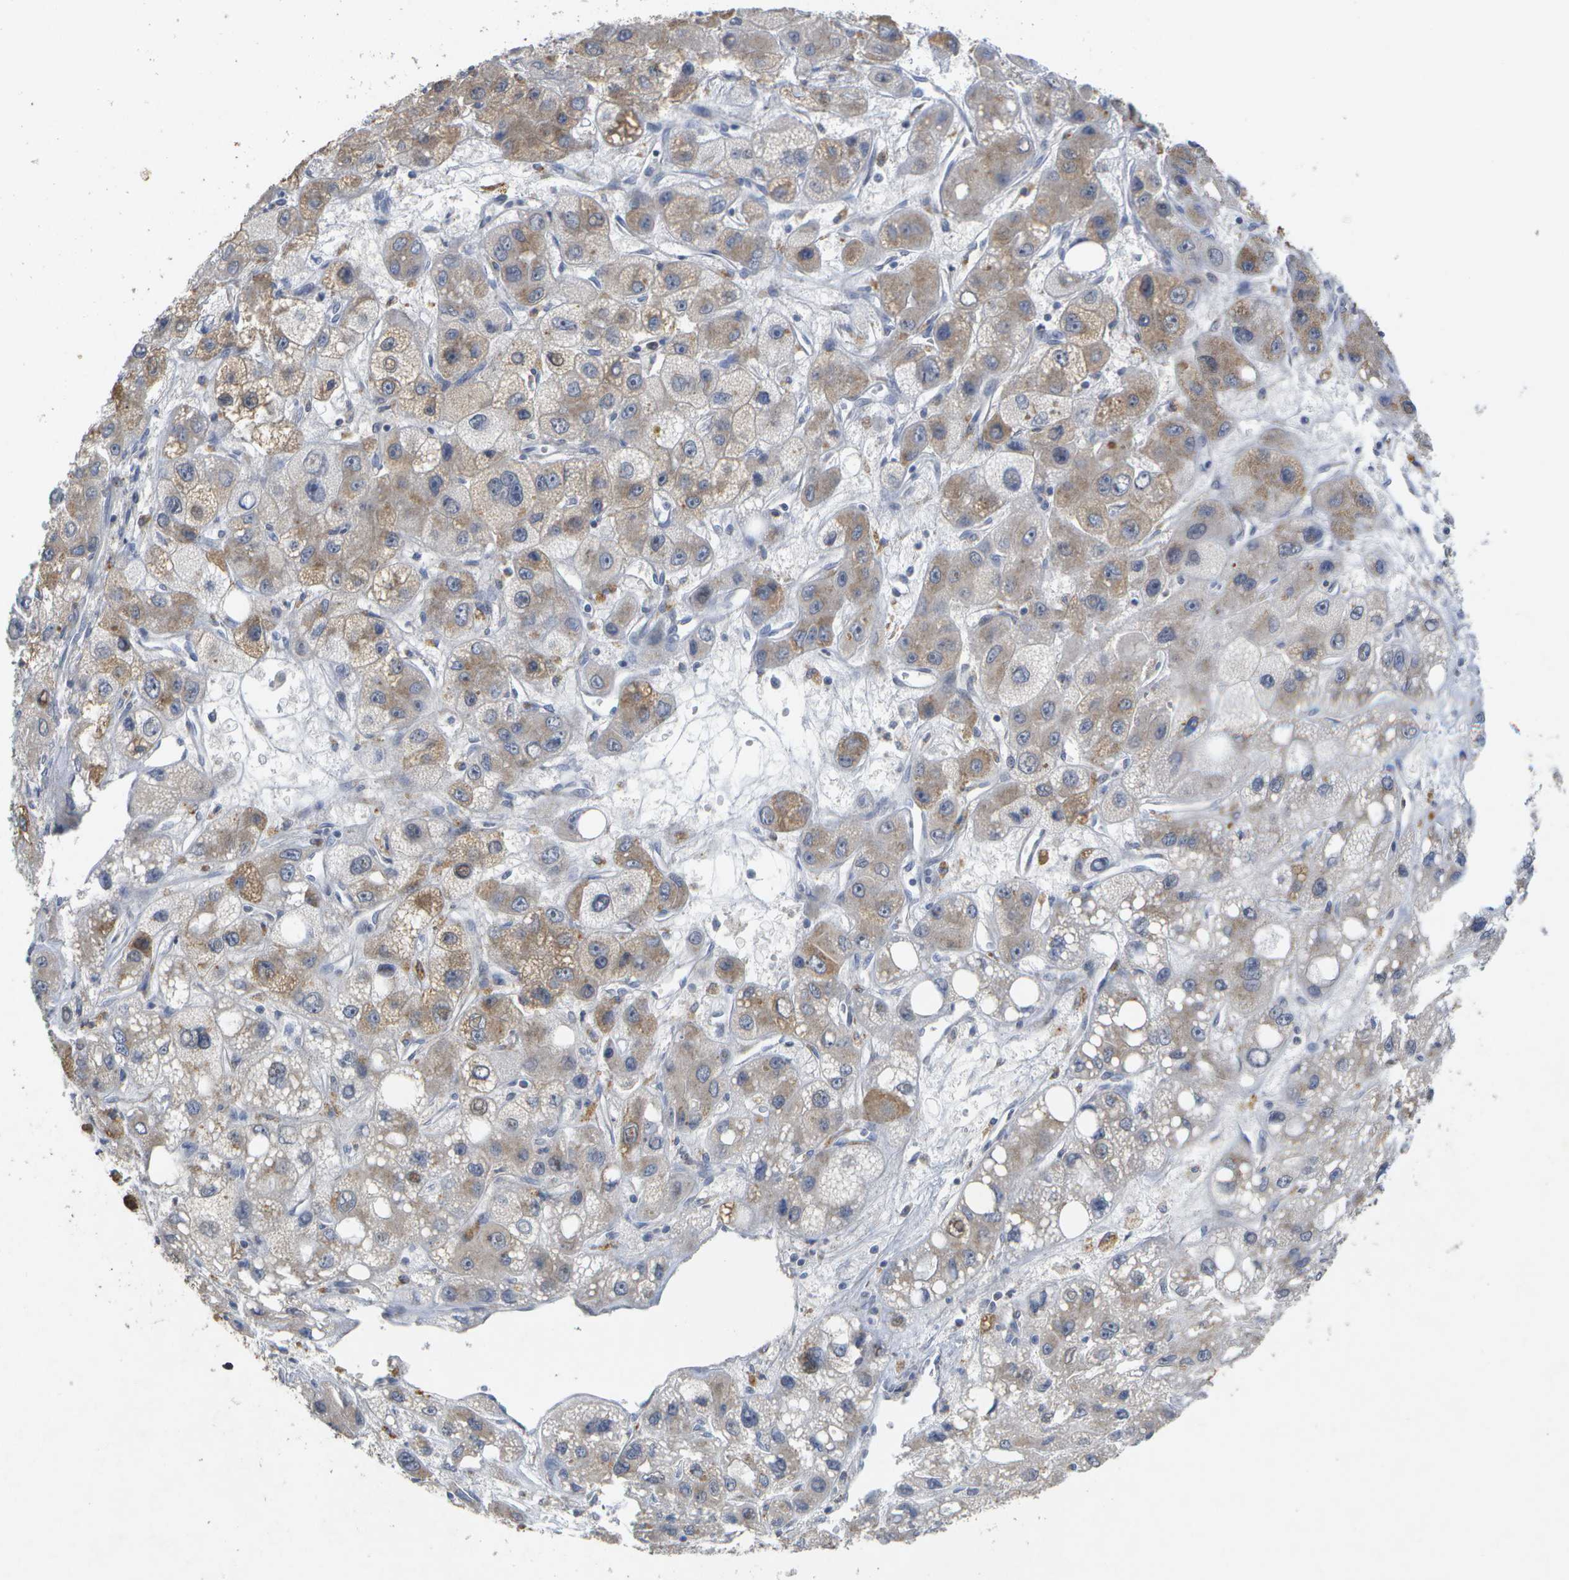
{"staining": {"intensity": "moderate", "quantity": "<25%", "location": "cytoplasmic/membranous"}, "tissue": "liver cancer", "cell_type": "Tumor cells", "image_type": "cancer", "snomed": [{"axis": "morphology", "description": "Carcinoma, Hepatocellular, NOS"}, {"axis": "topography", "description": "Liver"}], "caption": "Liver cancer (hepatocellular carcinoma) was stained to show a protein in brown. There is low levels of moderate cytoplasmic/membranous positivity in approximately <25% of tumor cells.", "gene": "KDELR1", "patient": {"sex": "male", "age": 55}}